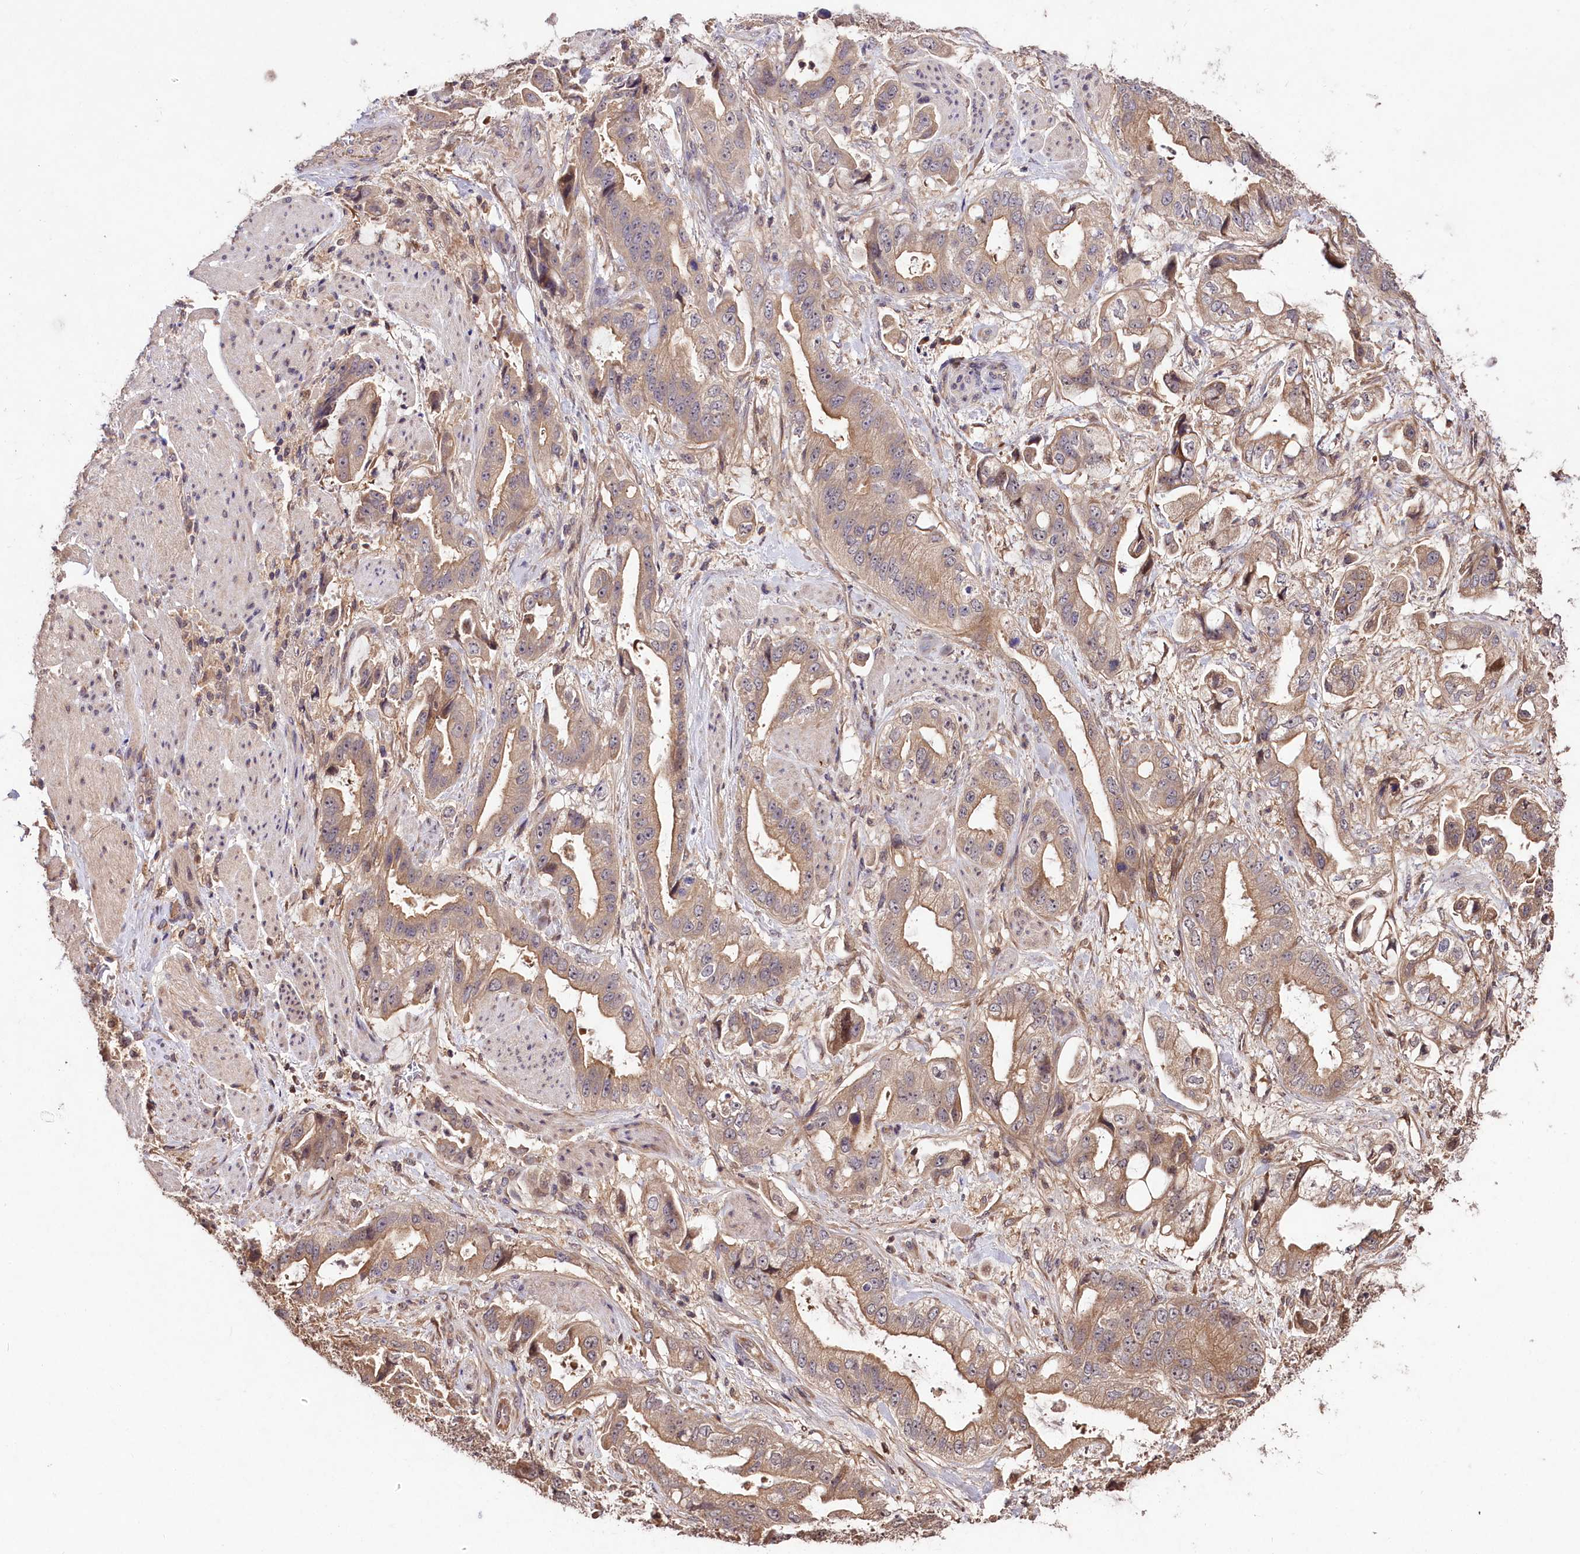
{"staining": {"intensity": "moderate", "quantity": ">75%", "location": "cytoplasmic/membranous"}, "tissue": "stomach cancer", "cell_type": "Tumor cells", "image_type": "cancer", "snomed": [{"axis": "morphology", "description": "Adenocarcinoma, NOS"}, {"axis": "topography", "description": "Stomach"}], "caption": "Stomach cancer (adenocarcinoma) stained with a brown dye reveals moderate cytoplasmic/membranous positive staining in about >75% of tumor cells.", "gene": "TNPO3", "patient": {"sex": "male", "age": 62}}